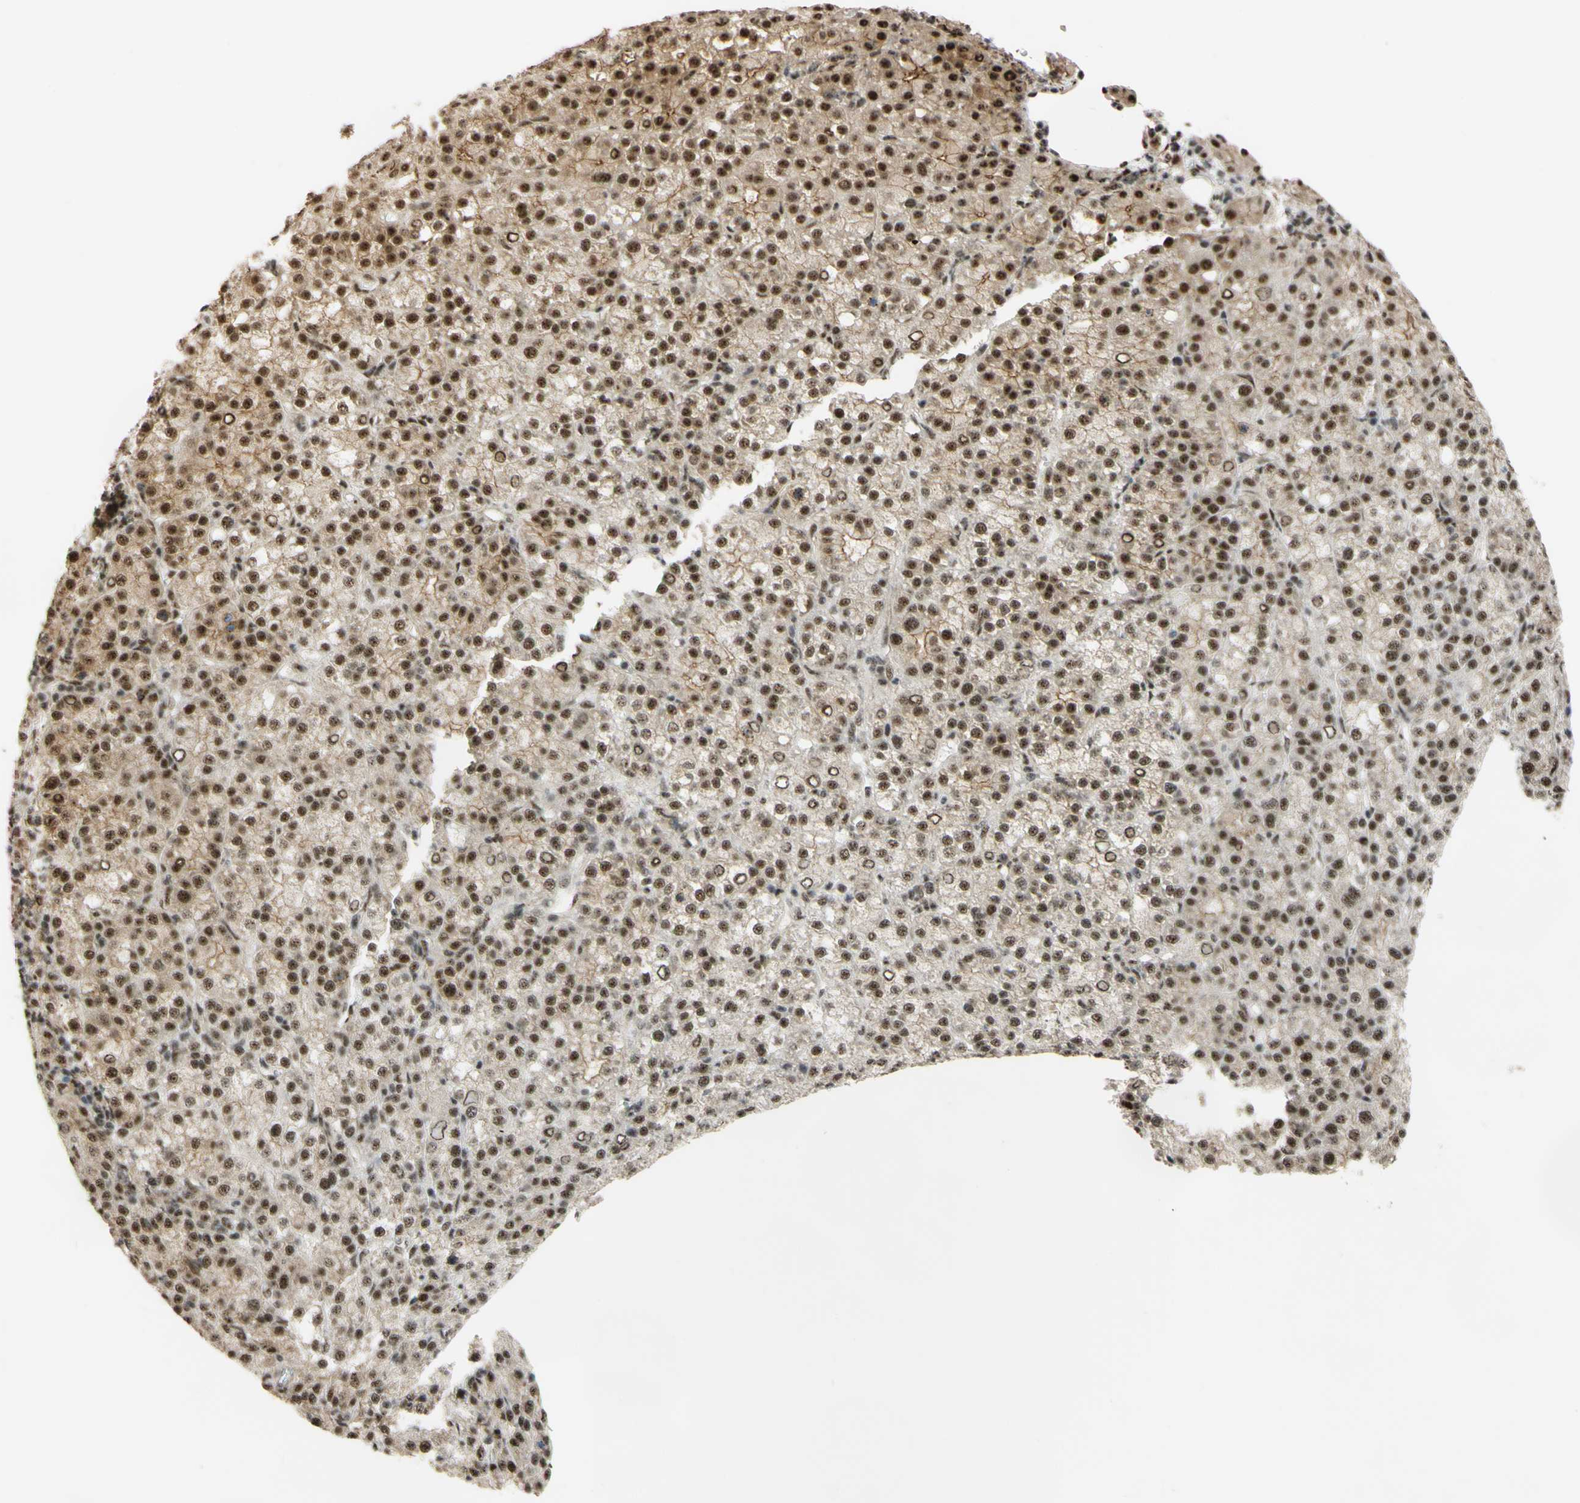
{"staining": {"intensity": "moderate", "quantity": ">75%", "location": "nuclear"}, "tissue": "liver cancer", "cell_type": "Tumor cells", "image_type": "cancer", "snomed": [{"axis": "morphology", "description": "Carcinoma, Hepatocellular, NOS"}, {"axis": "topography", "description": "Liver"}], "caption": "Liver cancer (hepatocellular carcinoma) was stained to show a protein in brown. There is medium levels of moderate nuclear staining in approximately >75% of tumor cells.", "gene": "SAP18", "patient": {"sex": "female", "age": 58}}